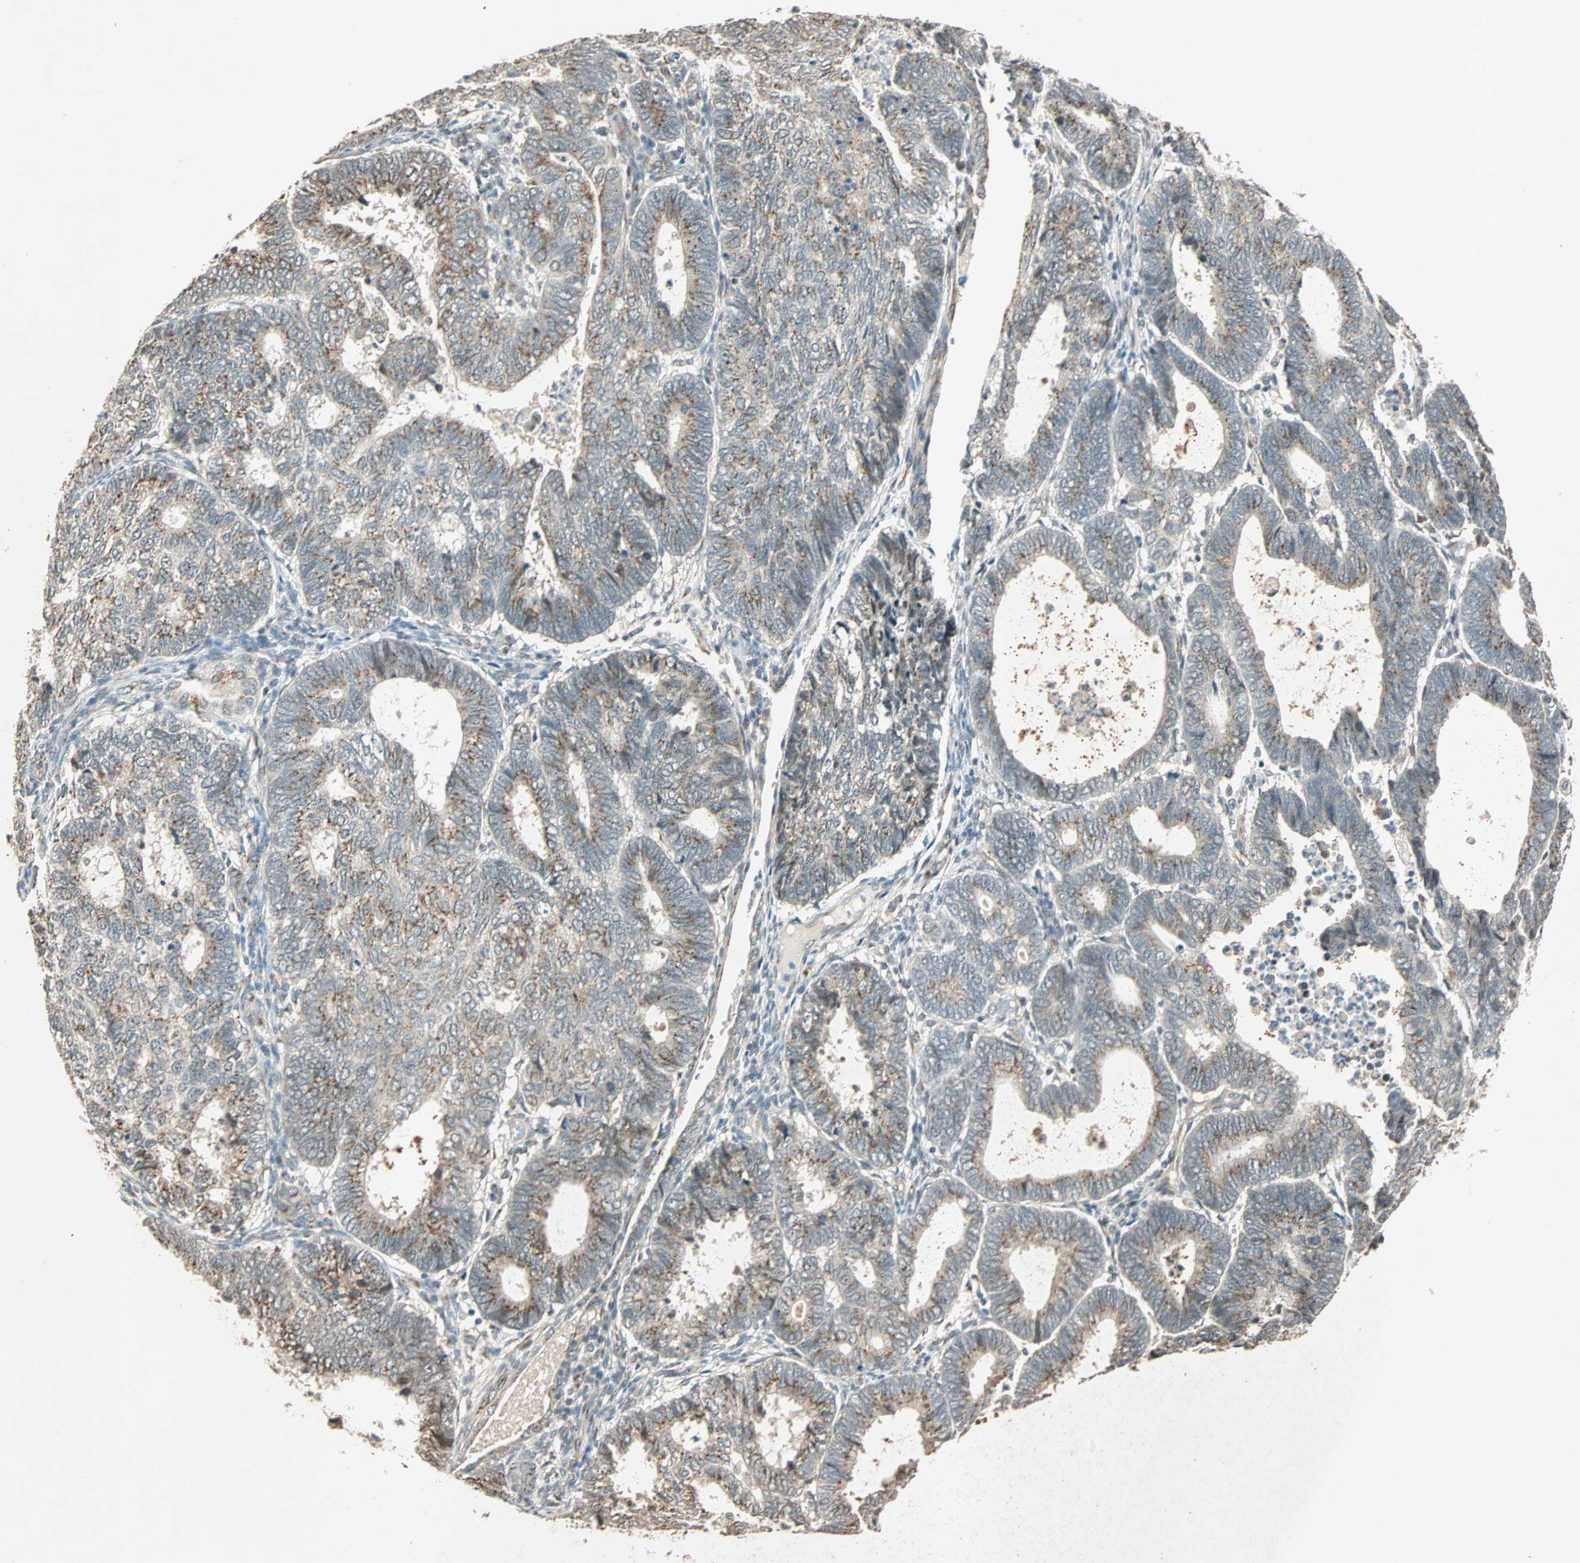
{"staining": {"intensity": "weak", "quantity": "25%-75%", "location": "cytoplasmic/membranous"}, "tissue": "endometrial cancer", "cell_type": "Tumor cells", "image_type": "cancer", "snomed": [{"axis": "morphology", "description": "Adenocarcinoma, NOS"}, {"axis": "topography", "description": "Uterus"}], "caption": "Immunohistochemical staining of human endometrial adenocarcinoma exhibits low levels of weak cytoplasmic/membranous expression in about 25%-75% of tumor cells.", "gene": "PRDM2", "patient": {"sex": "female", "age": 60}}